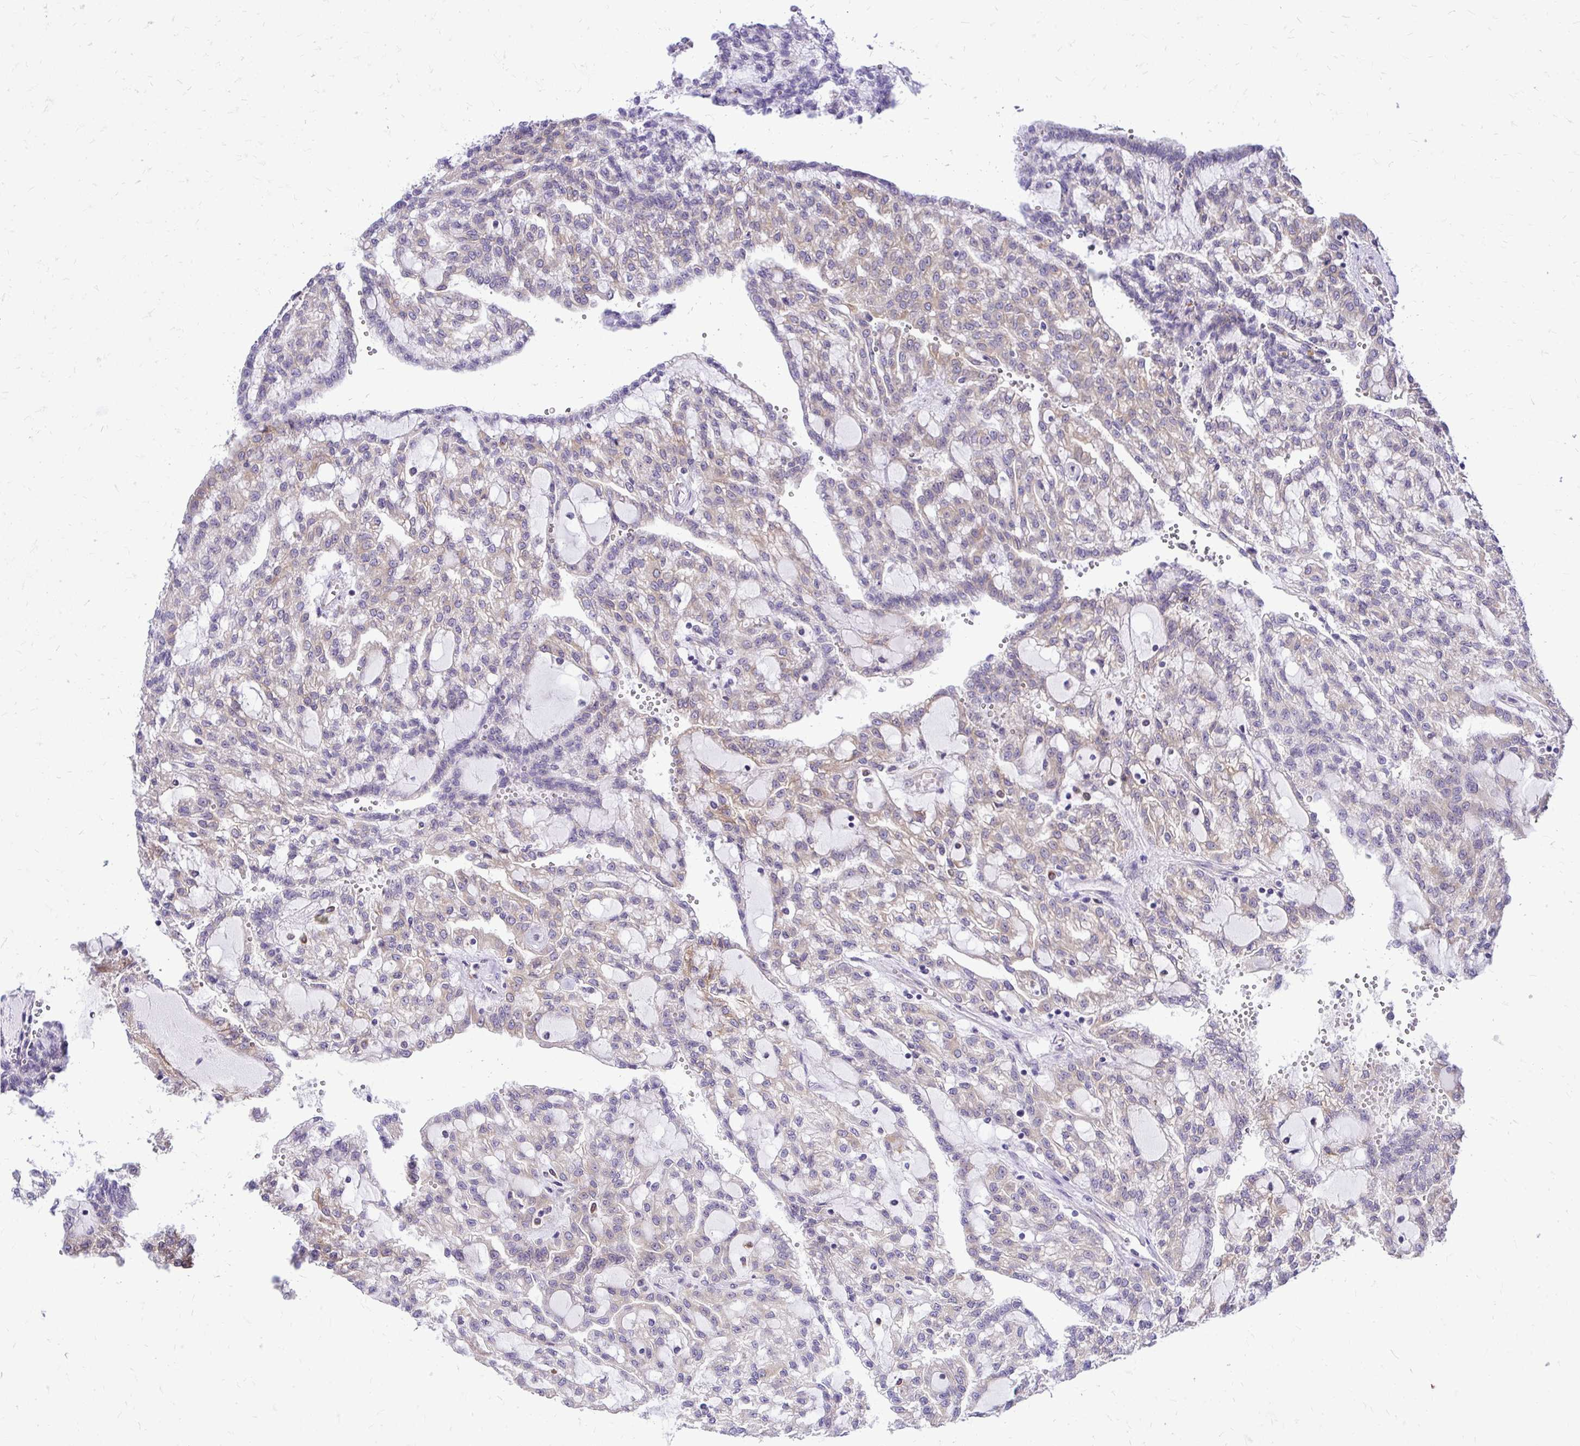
{"staining": {"intensity": "weak", "quantity": "25%-75%", "location": "cytoplasmic/membranous"}, "tissue": "renal cancer", "cell_type": "Tumor cells", "image_type": "cancer", "snomed": [{"axis": "morphology", "description": "Adenocarcinoma, NOS"}, {"axis": "topography", "description": "Kidney"}], "caption": "This is a micrograph of immunohistochemistry staining of adenocarcinoma (renal), which shows weak positivity in the cytoplasmic/membranous of tumor cells.", "gene": "NIFK", "patient": {"sex": "male", "age": 63}}